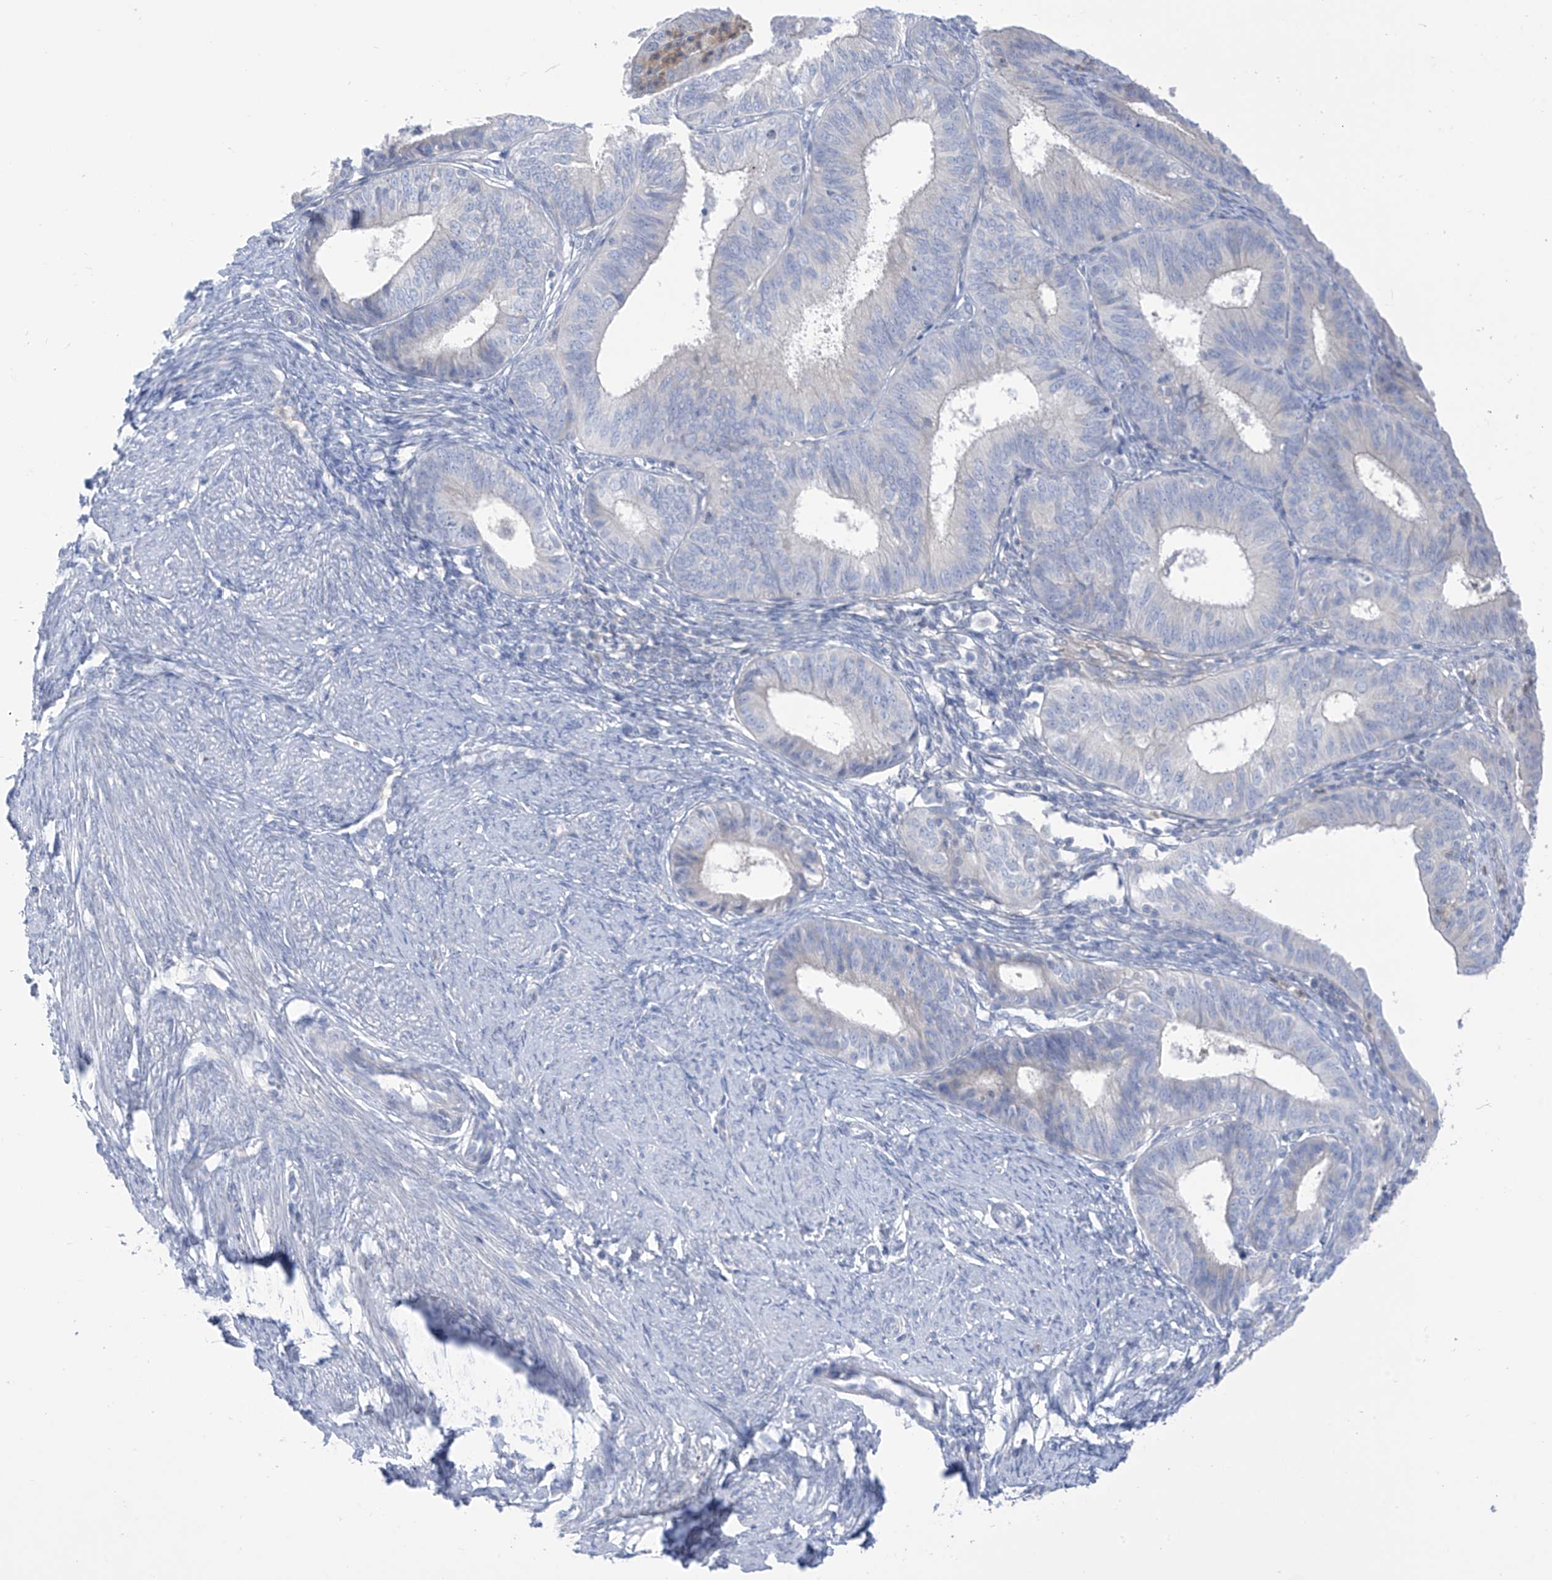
{"staining": {"intensity": "negative", "quantity": "none", "location": "none"}, "tissue": "endometrial cancer", "cell_type": "Tumor cells", "image_type": "cancer", "snomed": [{"axis": "morphology", "description": "Adenocarcinoma, NOS"}, {"axis": "topography", "description": "Endometrium"}], "caption": "Tumor cells show no significant positivity in endometrial adenocarcinoma. The staining was performed using DAB (3,3'-diaminobenzidine) to visualize the protein expression in brown, while the nuclei were stained in blue with hematoxylin (Magnification: 20x).", "gene": "FABP2", "patient": {"sex": "female", "age": 51}}